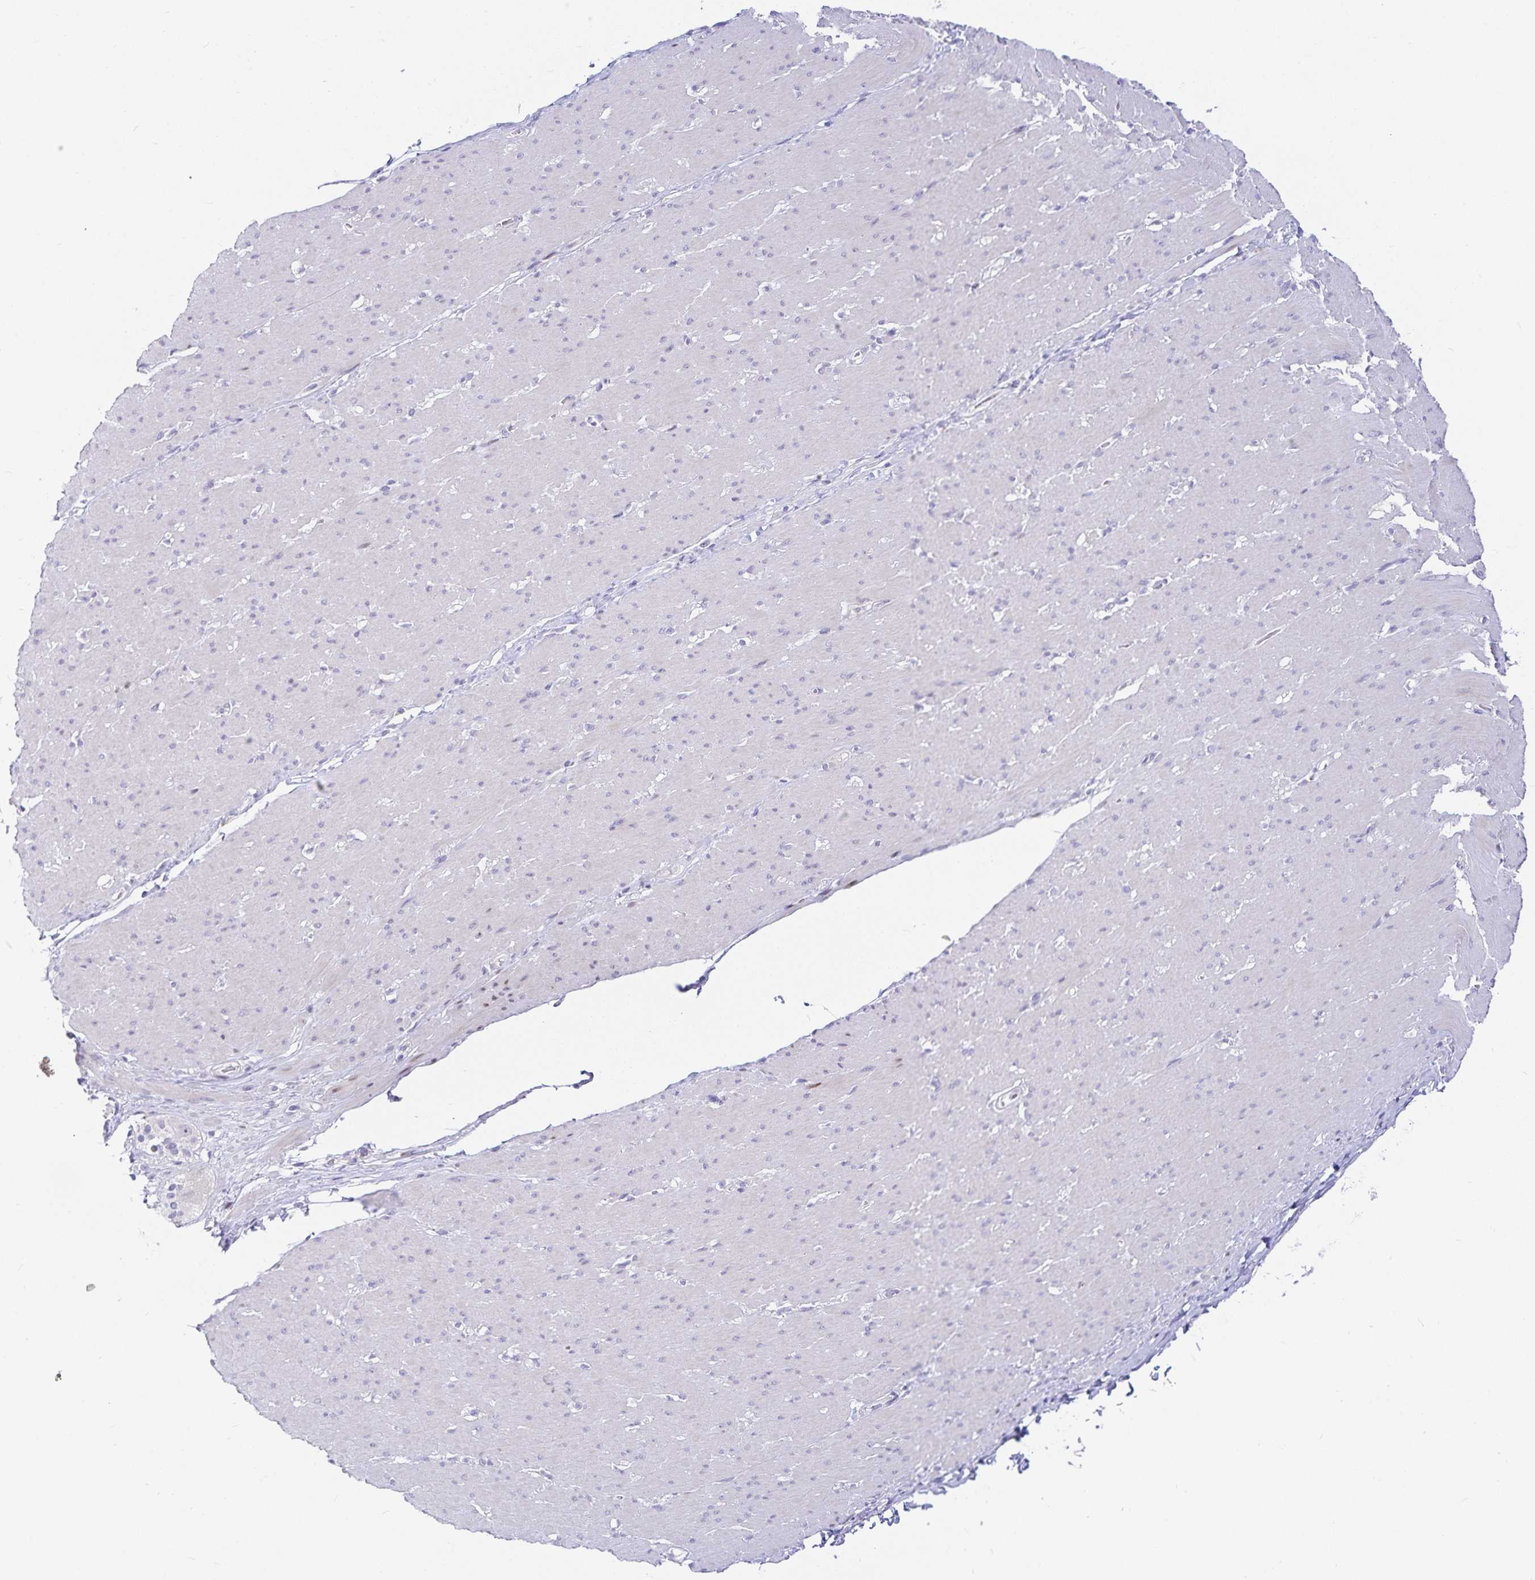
{"staining": {"intensity": "negative", "quantity": "none", "location": "none"}, "tissue": "smooth muscle", "cell_type": "Smooth muscle cells", "image_type": "normal", "snomed": [{"axis": "morphology", "description": "Normal tissue, NOS"}, {"axis": "topography", "description": "Smooth muscle"}, {"axis": "topography", "description": "Rectum"}], "caption": "Immunohistochemistry (IHC) of unremarkable smooth muscle demonstrates no positivity in smooth muscle cells. (Brightfield microscopy of DAB immunohistochemistry (IHC) at high magnification).", "gene": "KBTBD13", "patient": {"sex": "male", "age": 53}}